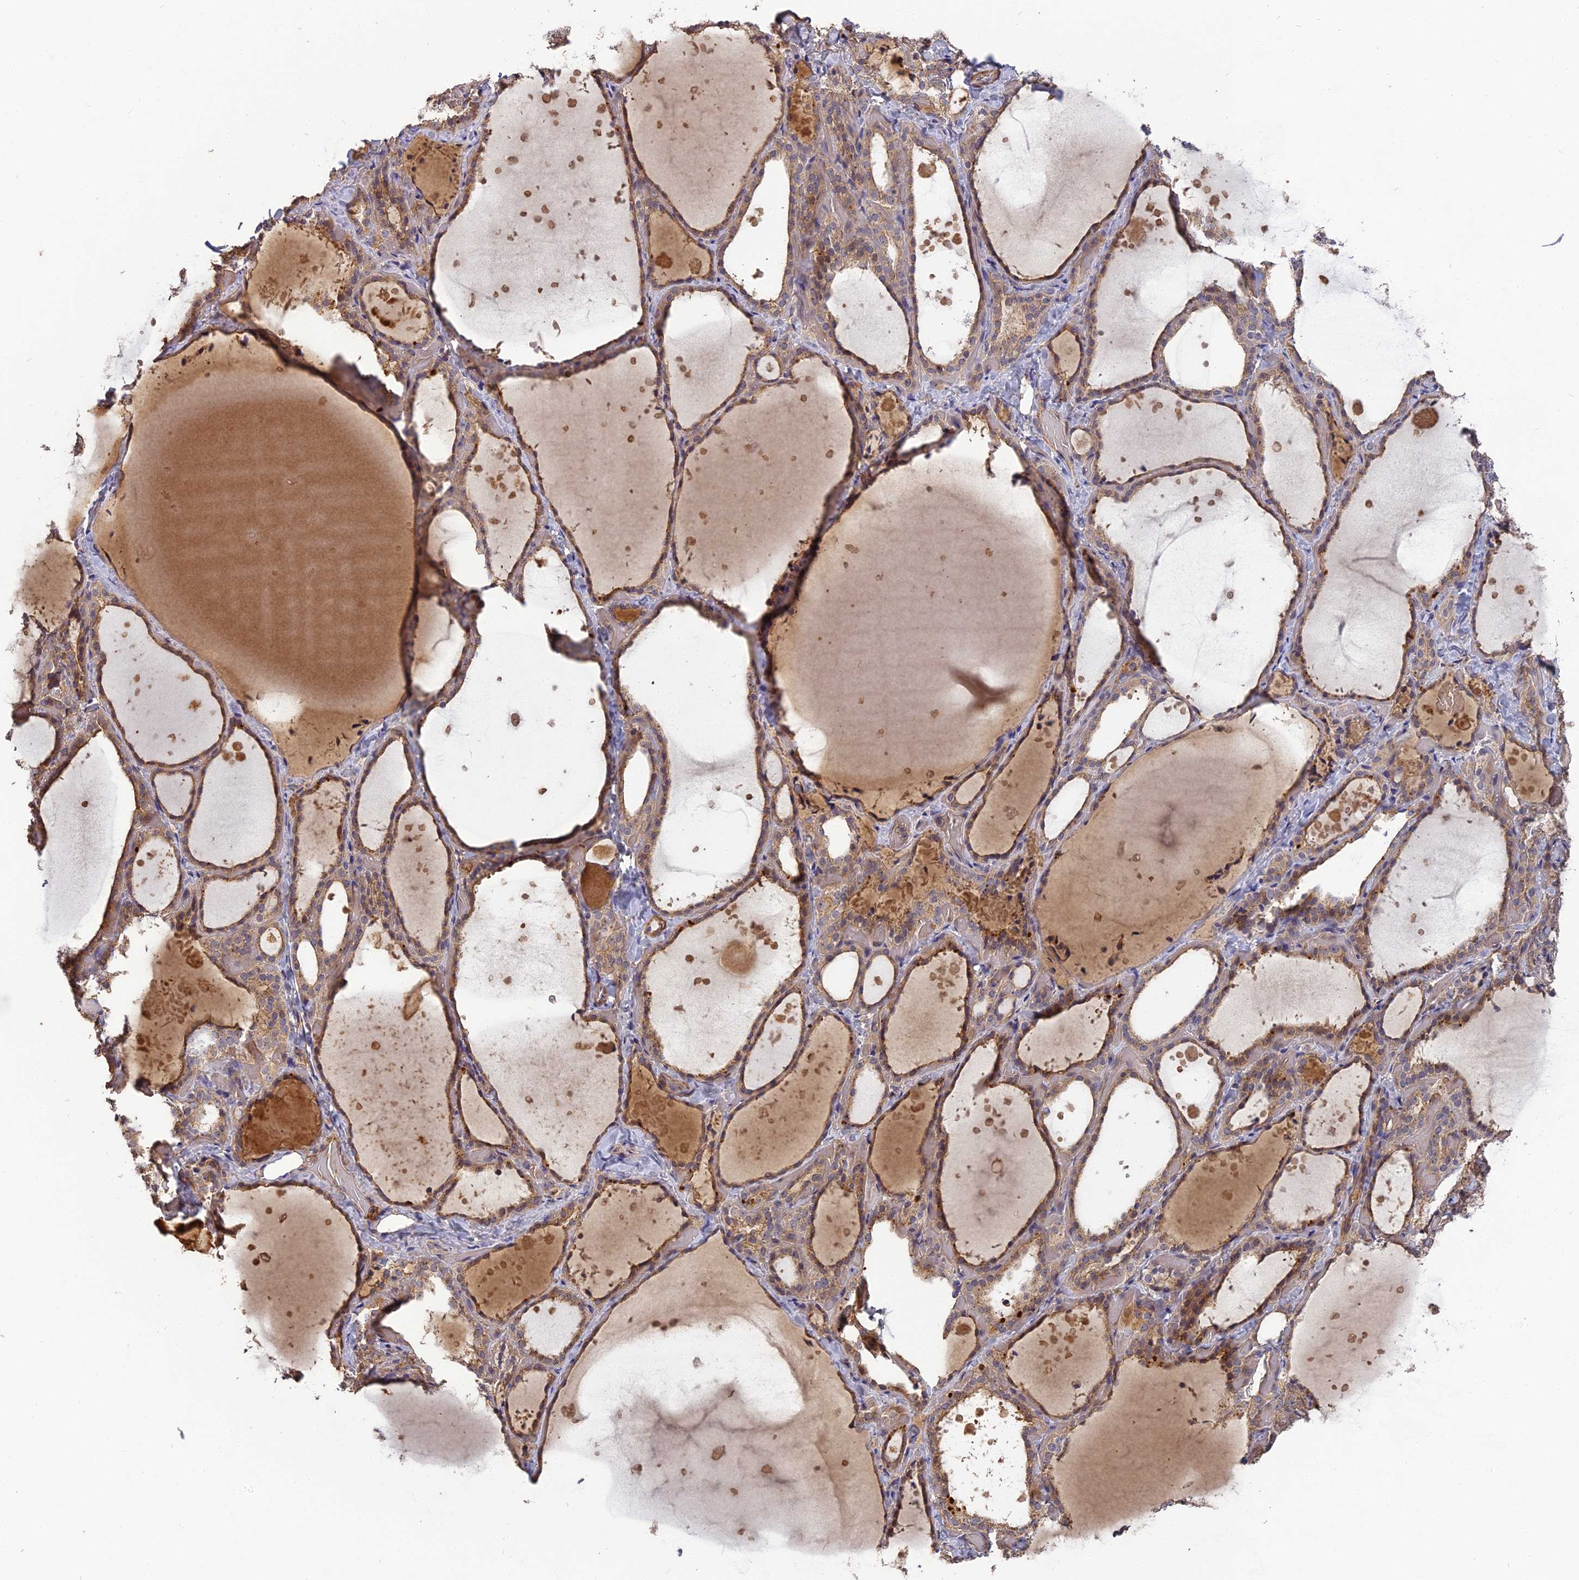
{"staining": {"intensity": "moderate", "quantity": ">75%", "location": "cytoplasmic/membranous"}, "tissue": "thyroid gland", "cell_type": "Glandular cells", "image_type": "normal", "snomed": [{"axis": "morphology", "description": "Normal tissue, NOS"}, {"axis": "topography", "description": "Thyroid gland"}], "caption": "Immunohistochemical staining of unremarkable thyroid gland displays moderate cytoplasmic/membranous protein positivity in approximately >75% of glandular cells.", "gene": "ERMAP", "patient": {"sex": "female", "age": 44}}